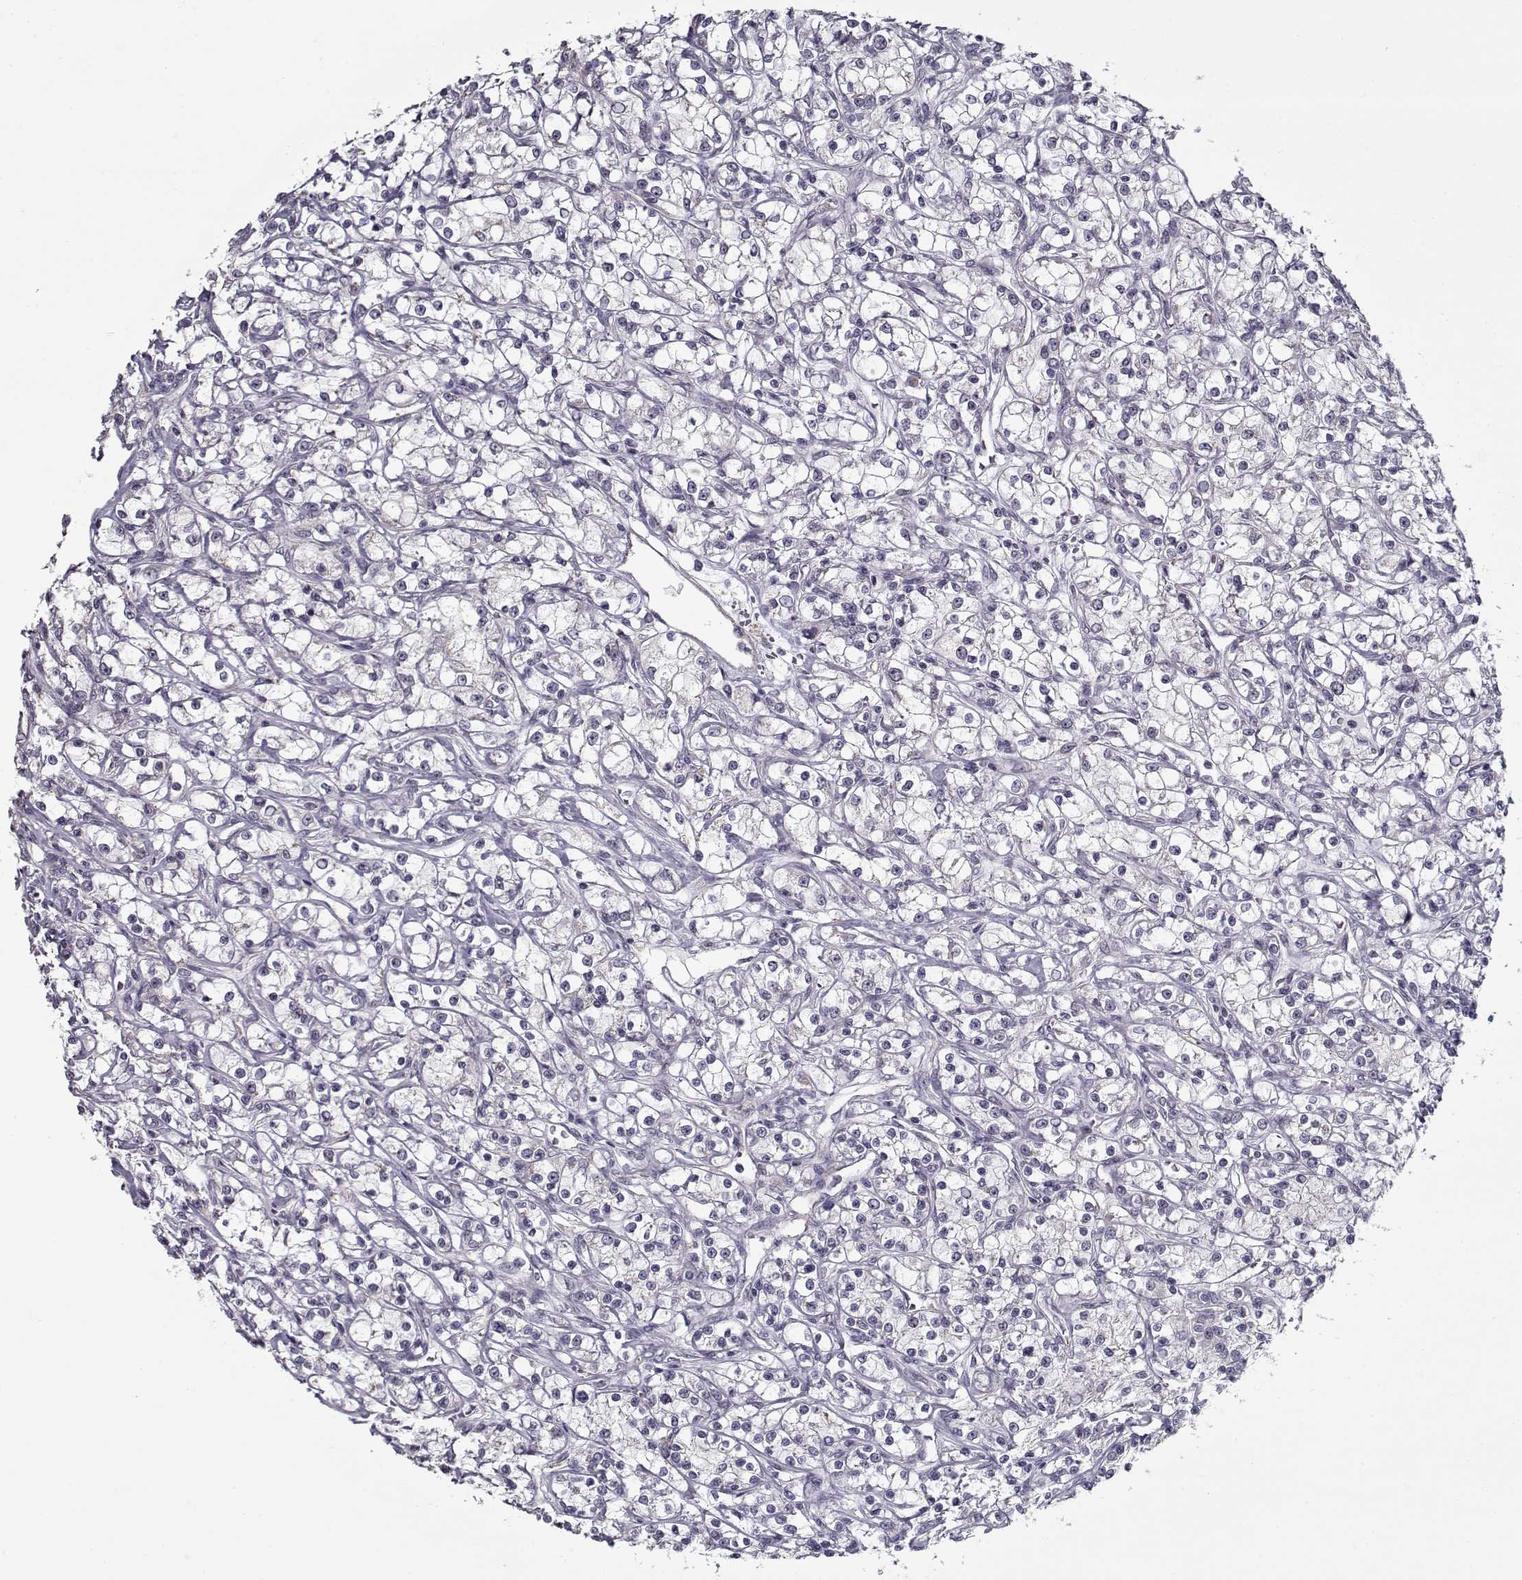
{"staining": {"intensity": "negative", "quantity": "none", "location": "none"}, "tissue": "renal cancer", "cell_type": "Tumor cells", "image_type": "cancer", "snomed": [{"axis": "morphology", "description": "Adenocarcinoma, NOS"}, {"axis": "topography", "description": "Kidney"}], "caption": "A histopathology image of human renal cancer (adenocarcinoma) is negative for staining in tumor cells. Brightfield microscopy of immunohistochemistry stained with DAB (brown) and hematoxylin (blue), captured at high magnification.", "gene": "SEC16B", "patient": {"sex": "female", "age": 59}}